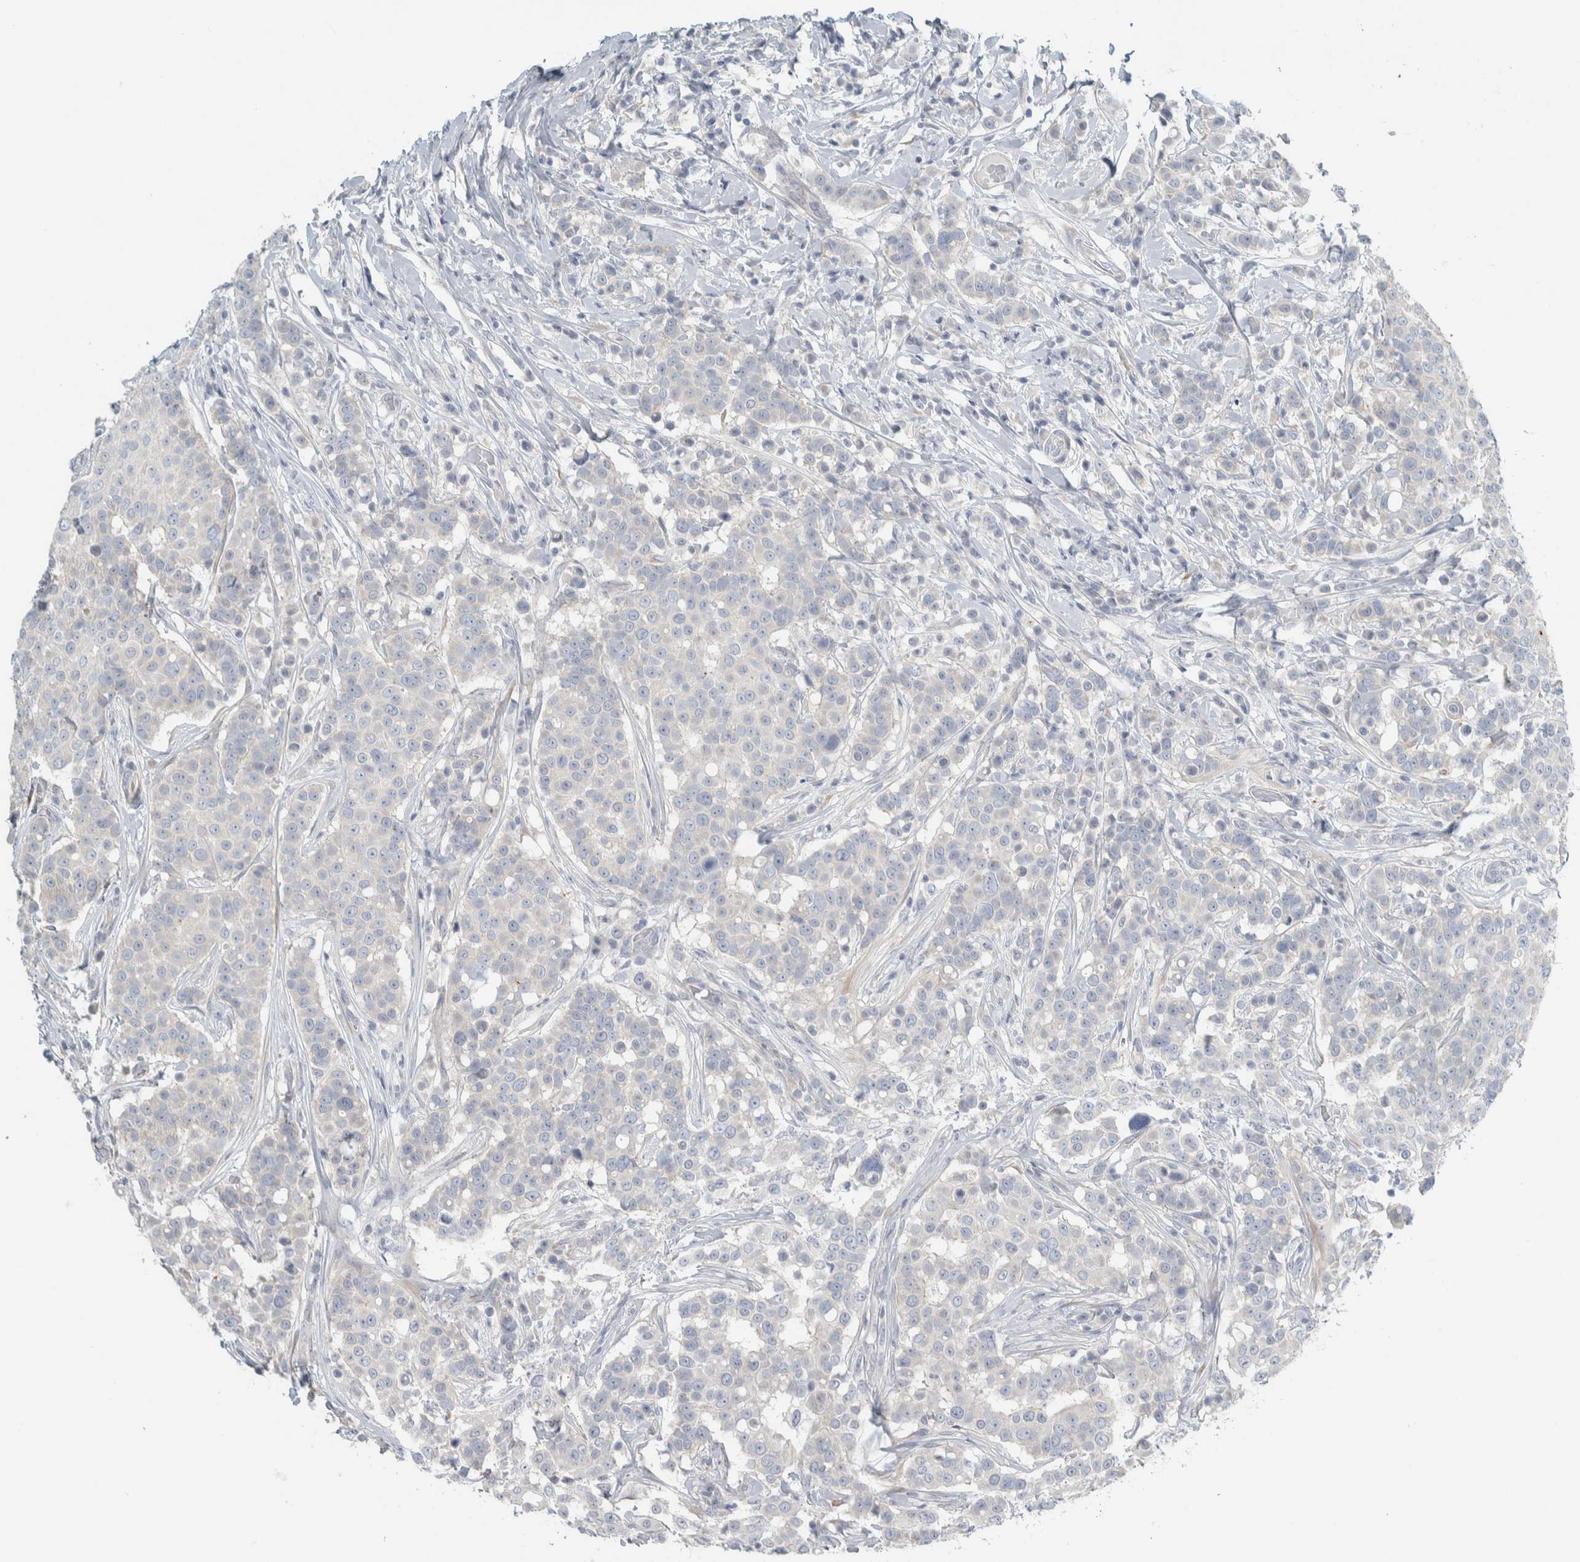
{"staining": {"intensity": "negative", "quantity": "none", "location": "none"}, "tissue": "breast cancer", "cell_type": "Tumor cells", "image_type": "cancer", "snomed": [{"axis": "morphology", "description": "Duct carcinoma"}, {"axis": "topography", "description": "Breast"}], "caption": "Tumor cells are negative for brown protein staining in breast cancer (invasive ductal carcinoma).", "gene": "HGS", "patient": {"sex": "female", "age": 27}}